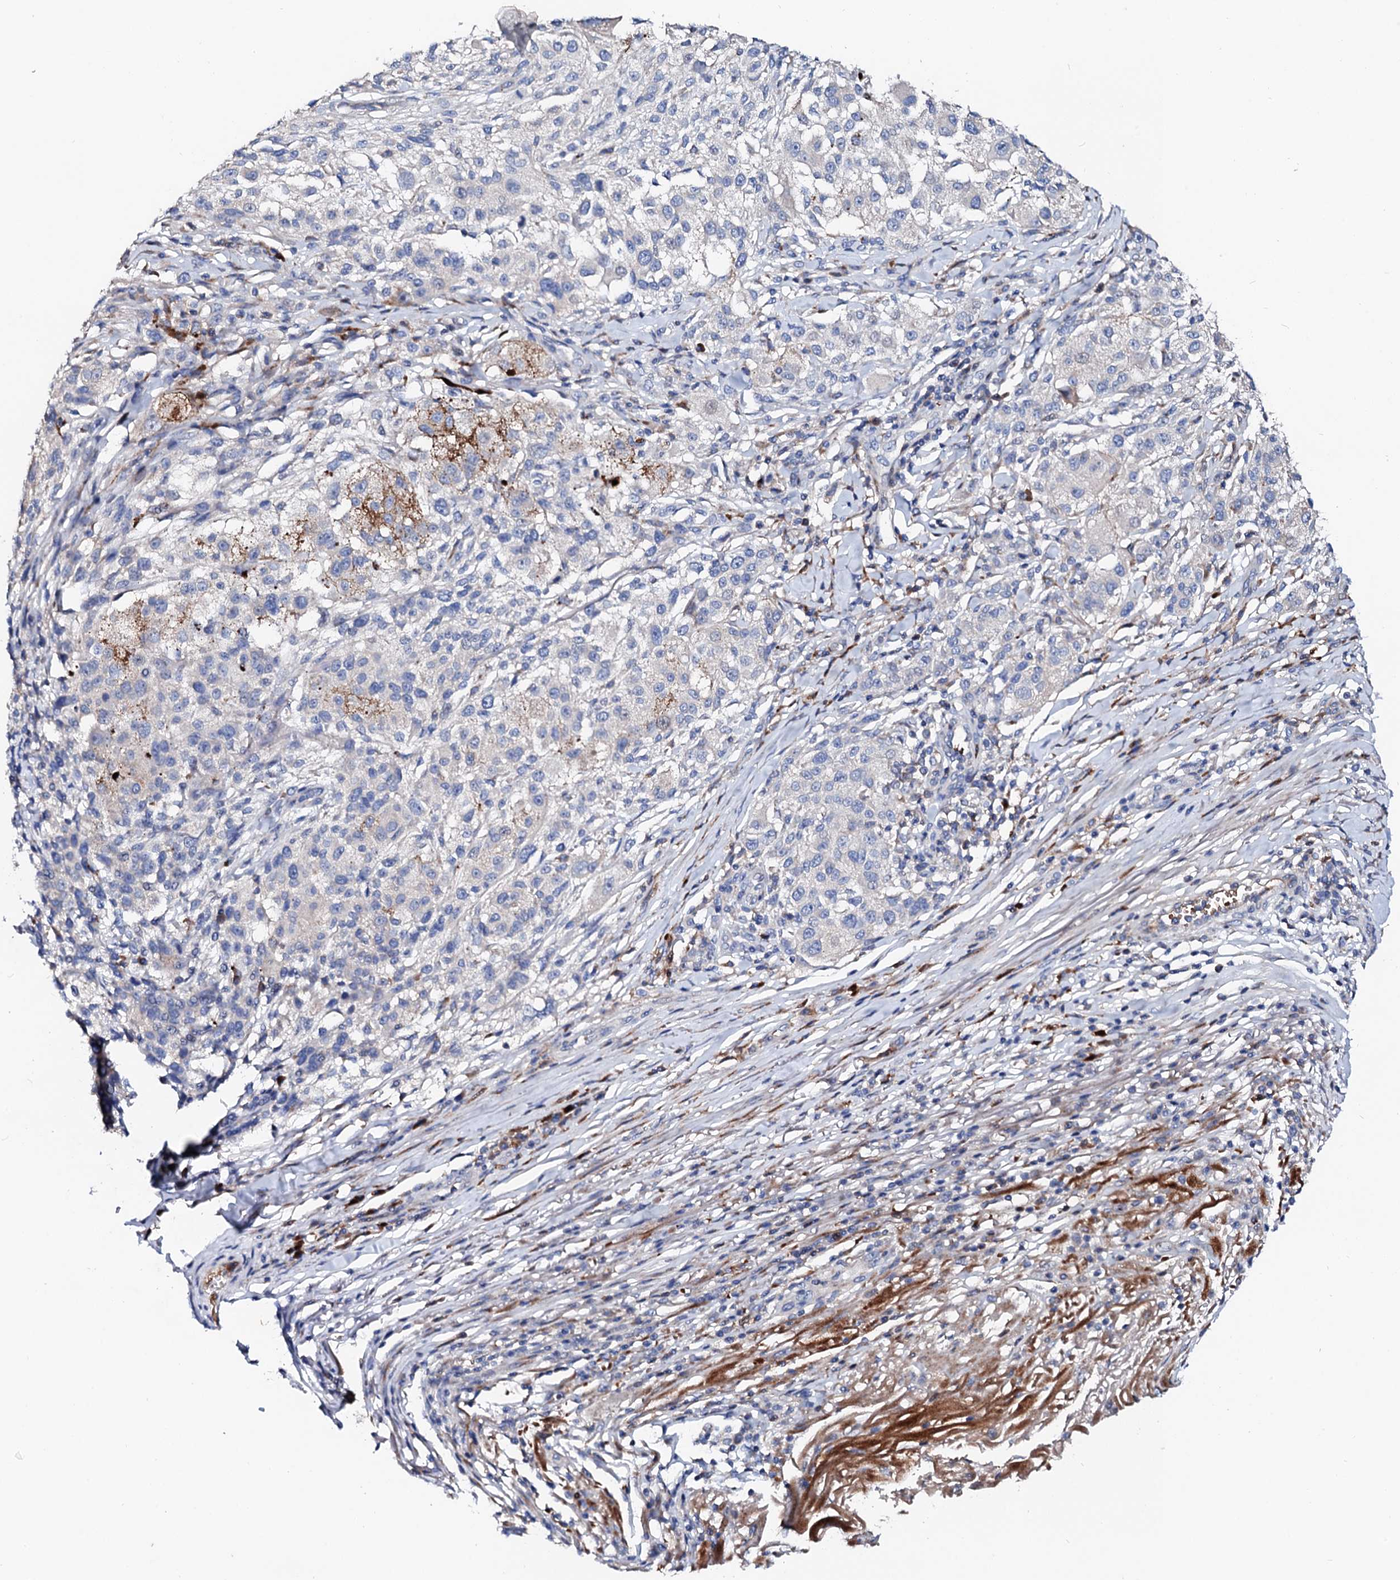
{"staining": {"intensity": "moderate", "quantity": "<25%", "location": "cytoplasmic/membranous"}, "tissue": "melanoma", "cell_type": "Tumor cells", "image_type": "cancer", "snomed": [{"axis": "morphology", "description": "Necrosis, NOS"}, {"axis": "morphology", "description": "Malignant melanoma, NOS"}, {"axis": "topography", "description": "Skin"}], "caption": "Tumor cells display low levels of moderate cytoplasmic/membranous staining in approximately <25% of cells in human melanoma.", "gene": "SLC10A7", "patient": {"sex": "female", "age": 87}}